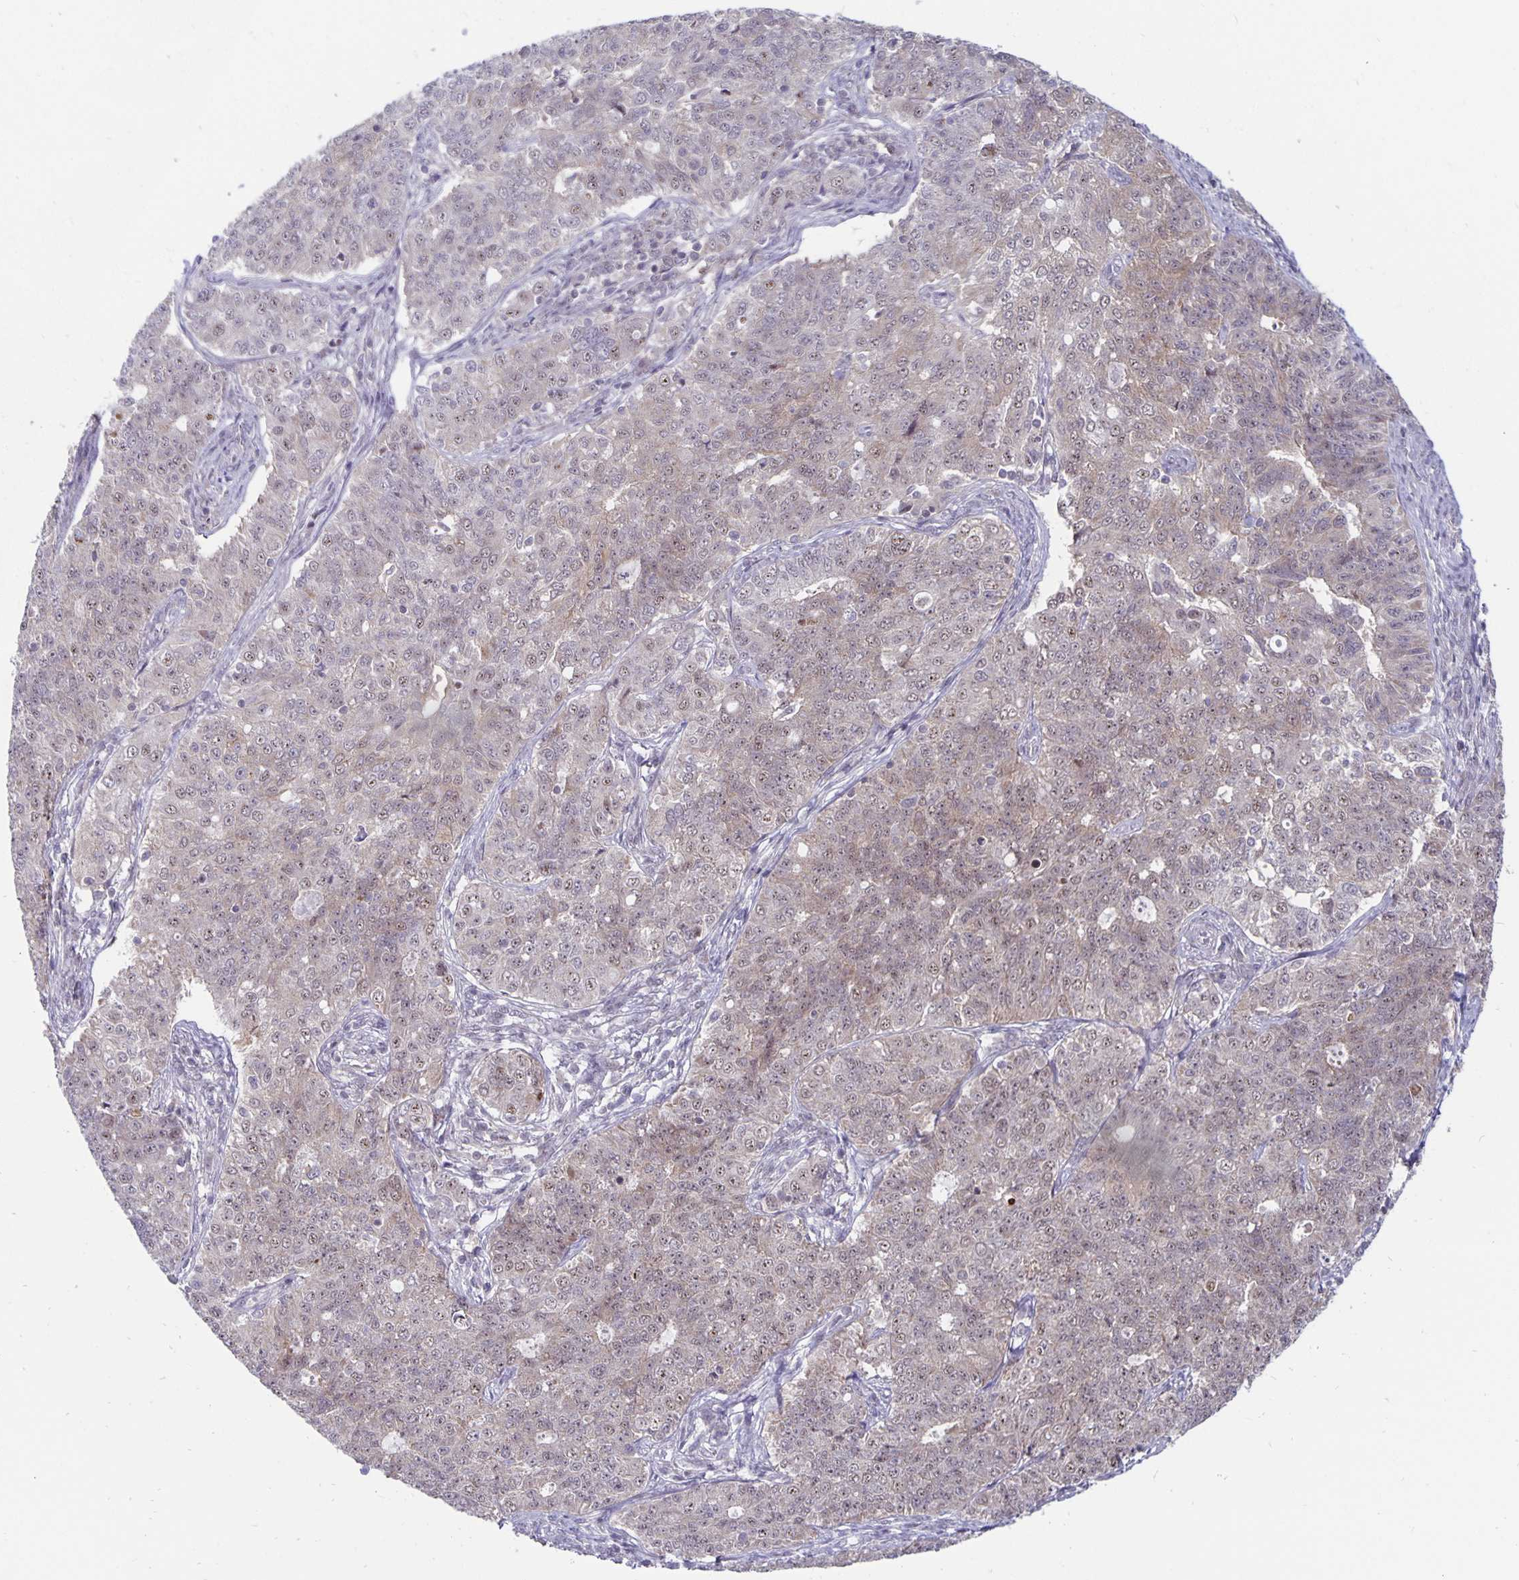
{"staining": {"intensity": "weak", "quantity": "25%-75%", "location": "nuclear"}, "tissue": "endometrial cancer", "cell_type": "Tumor cells", "image_type": "cancer", "snomed": [{"axis": "morphology", "description": "Adenocarcinoma, NOS"}, {"axis": "topography", "description": "Endometrium"}], "caption": "Brown immunohistochemical staining in endometrial cancer demonstrates weak nuclear expression in about 25%-75% of tumor cells.", "gene": "EXOC6B", "patient": {"sex": "female", "age": 43}}